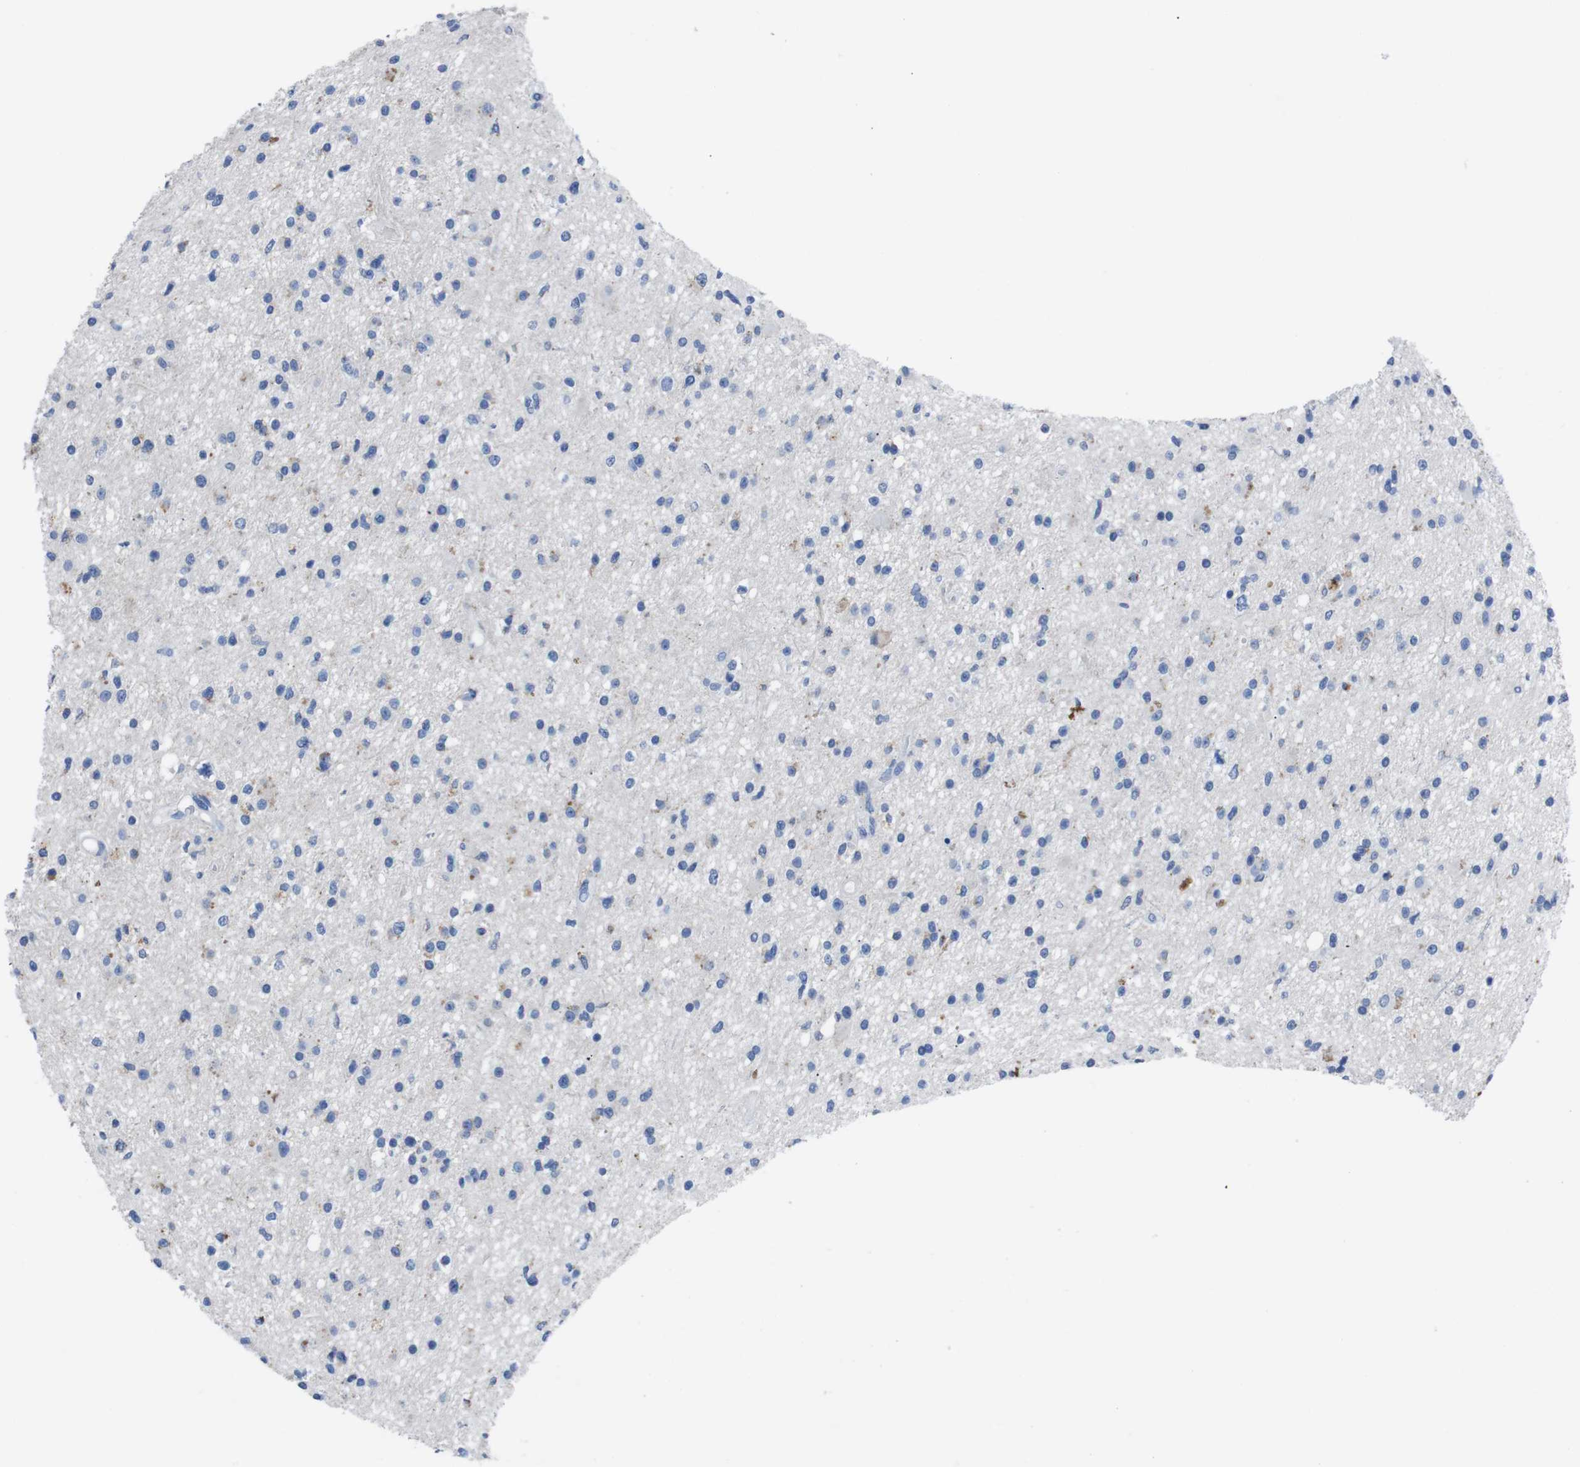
{"staining": {"intensity": "weak", "quantity": "<25%", "location": "cytoplasmic/membranous"}, "tissue": "glioma", "cell_type": "Tumor cells", "image_type": "cancer", "snomed": [{"axis": "morphology", "description": "Glioma, malignant, High grade"}, {"axis": "topography", "description": "Brain"}], "caption": "IHC micrograph of glioma stained for a protein (brown), which displays no positivity in tumor cells.", "gene": "GJB2", "patient": {"sex": "male", "age": 33}}